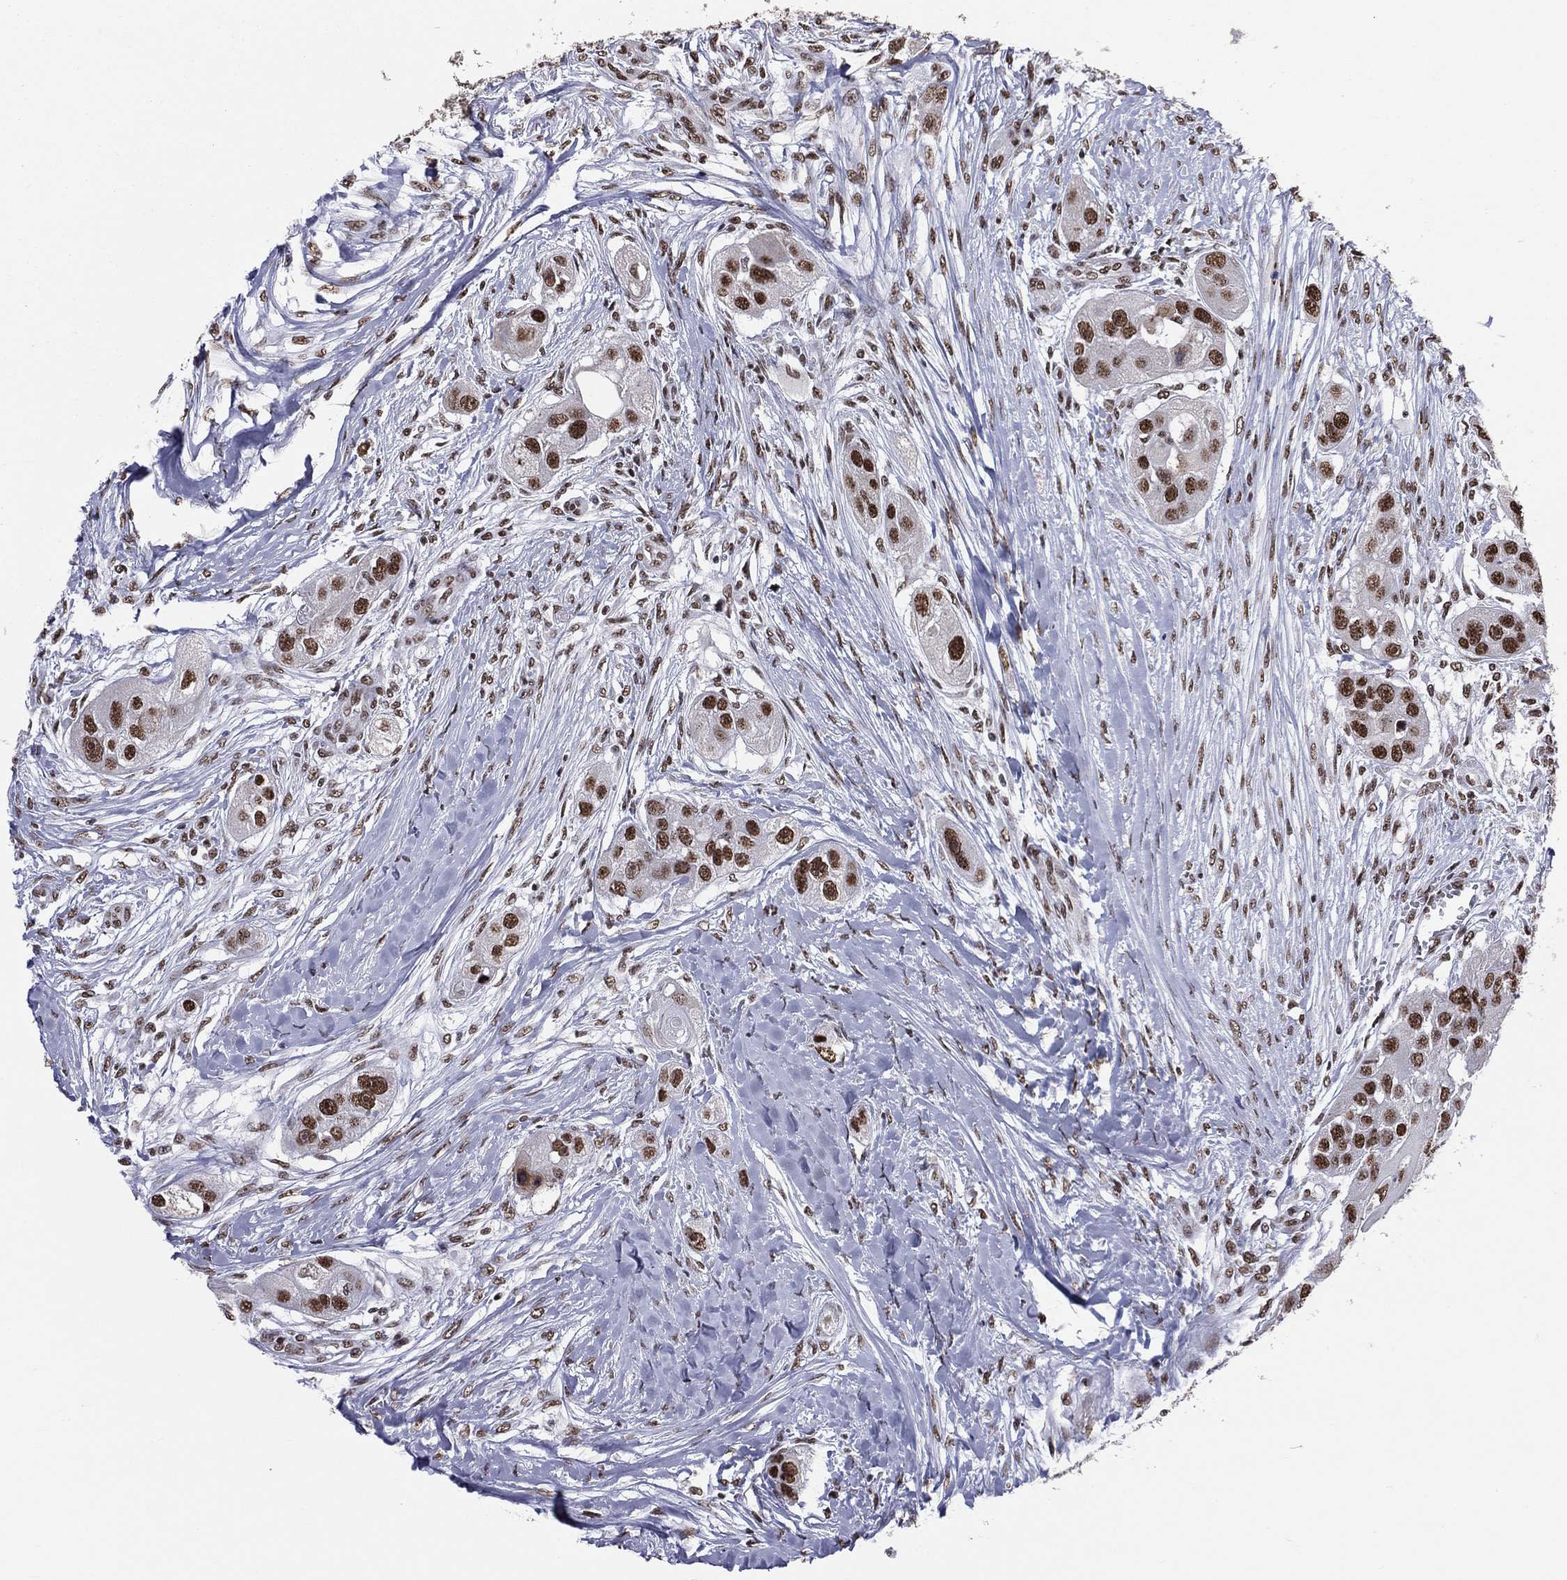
{"staining": {"intensity": "strong", "quantity": ">75%", "location": "nuclear"}, "tissue": "head and neck cancer", "cell_type": "Tumor cells", "image_type": "cancer", "snomed": [{"axis": "morphology", "description": "Normal tissue, NOS"}, {"axis": "morphology", "description": "Squamous cell carcinoma, NOS"}, {"axis": "topography", "description": "Skeletal muscle"}, {"axis": "topography", "description": "Head-Neck"}], "caption": "Immunohistochemistry (IHC) micrograph of head and neck squamous cell carcinoma stained for a protein (brown), which exhibits high levels of strong nuclear positivity in approximately >75% of tumor cells.", "gene": "ZNF7", "patient": {"sex": "male", "age": 51}}